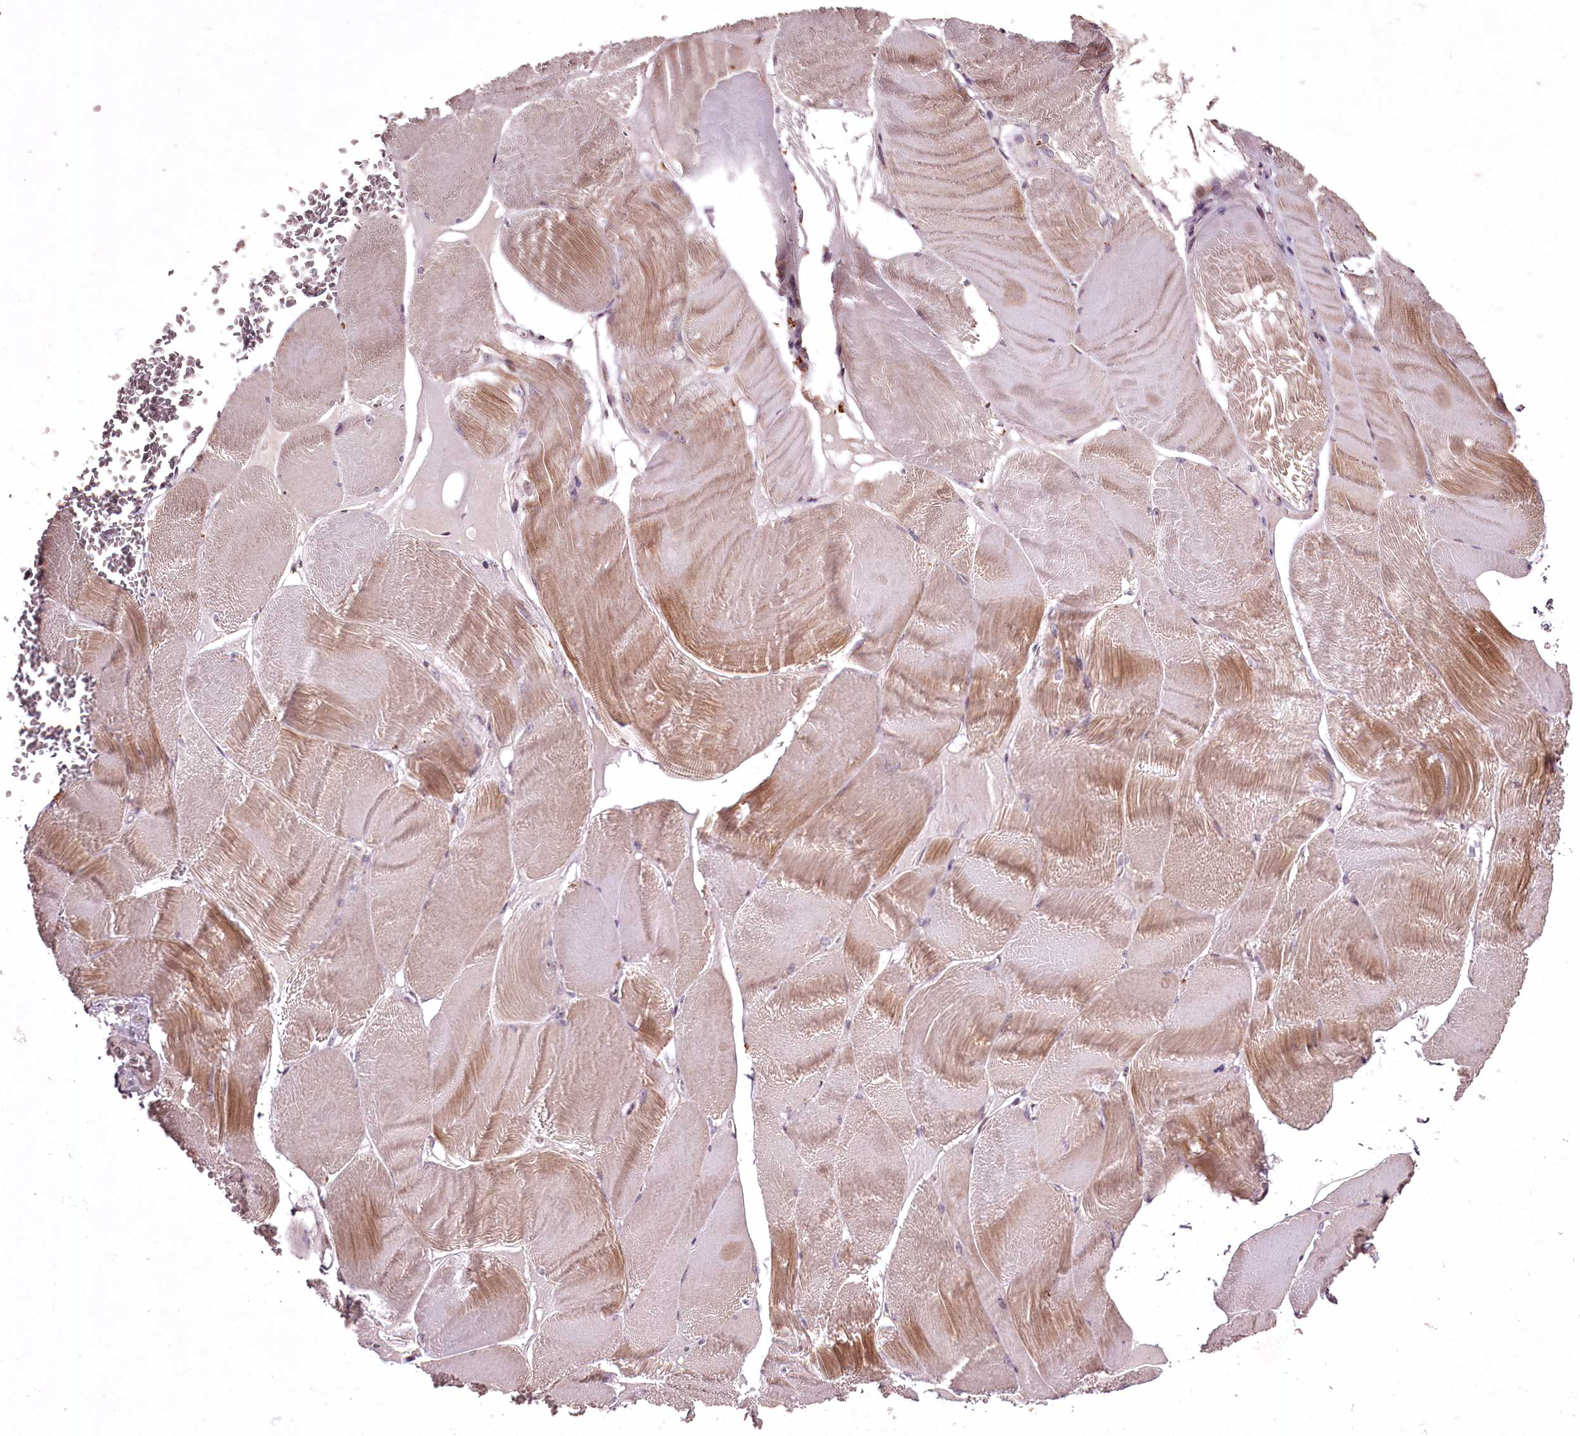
{"staining": {"intensity": "moderate", "quantity": "25%-75%", "location": "cytoplasmic/membranous"}, "tissue": "skeletal muscle", "cell_type": "Myocytes", "image_type": "normal", "snomed": [{"axis": "morphology", "description": "Normal tissue, NOS"}, {"axis": "morphology", "description": "Basal cell carcinoma"}, {"axis": "topography", "description": "Skeletal muscle"}], "caption": "Protein staining of benign skeletal muscle reveals moderate cytoplasmic/membranous staining in approximately 25%-75% of myocytes.", "gene": "ADRA1D", "patient": {"sex": "female", "age": 64}}